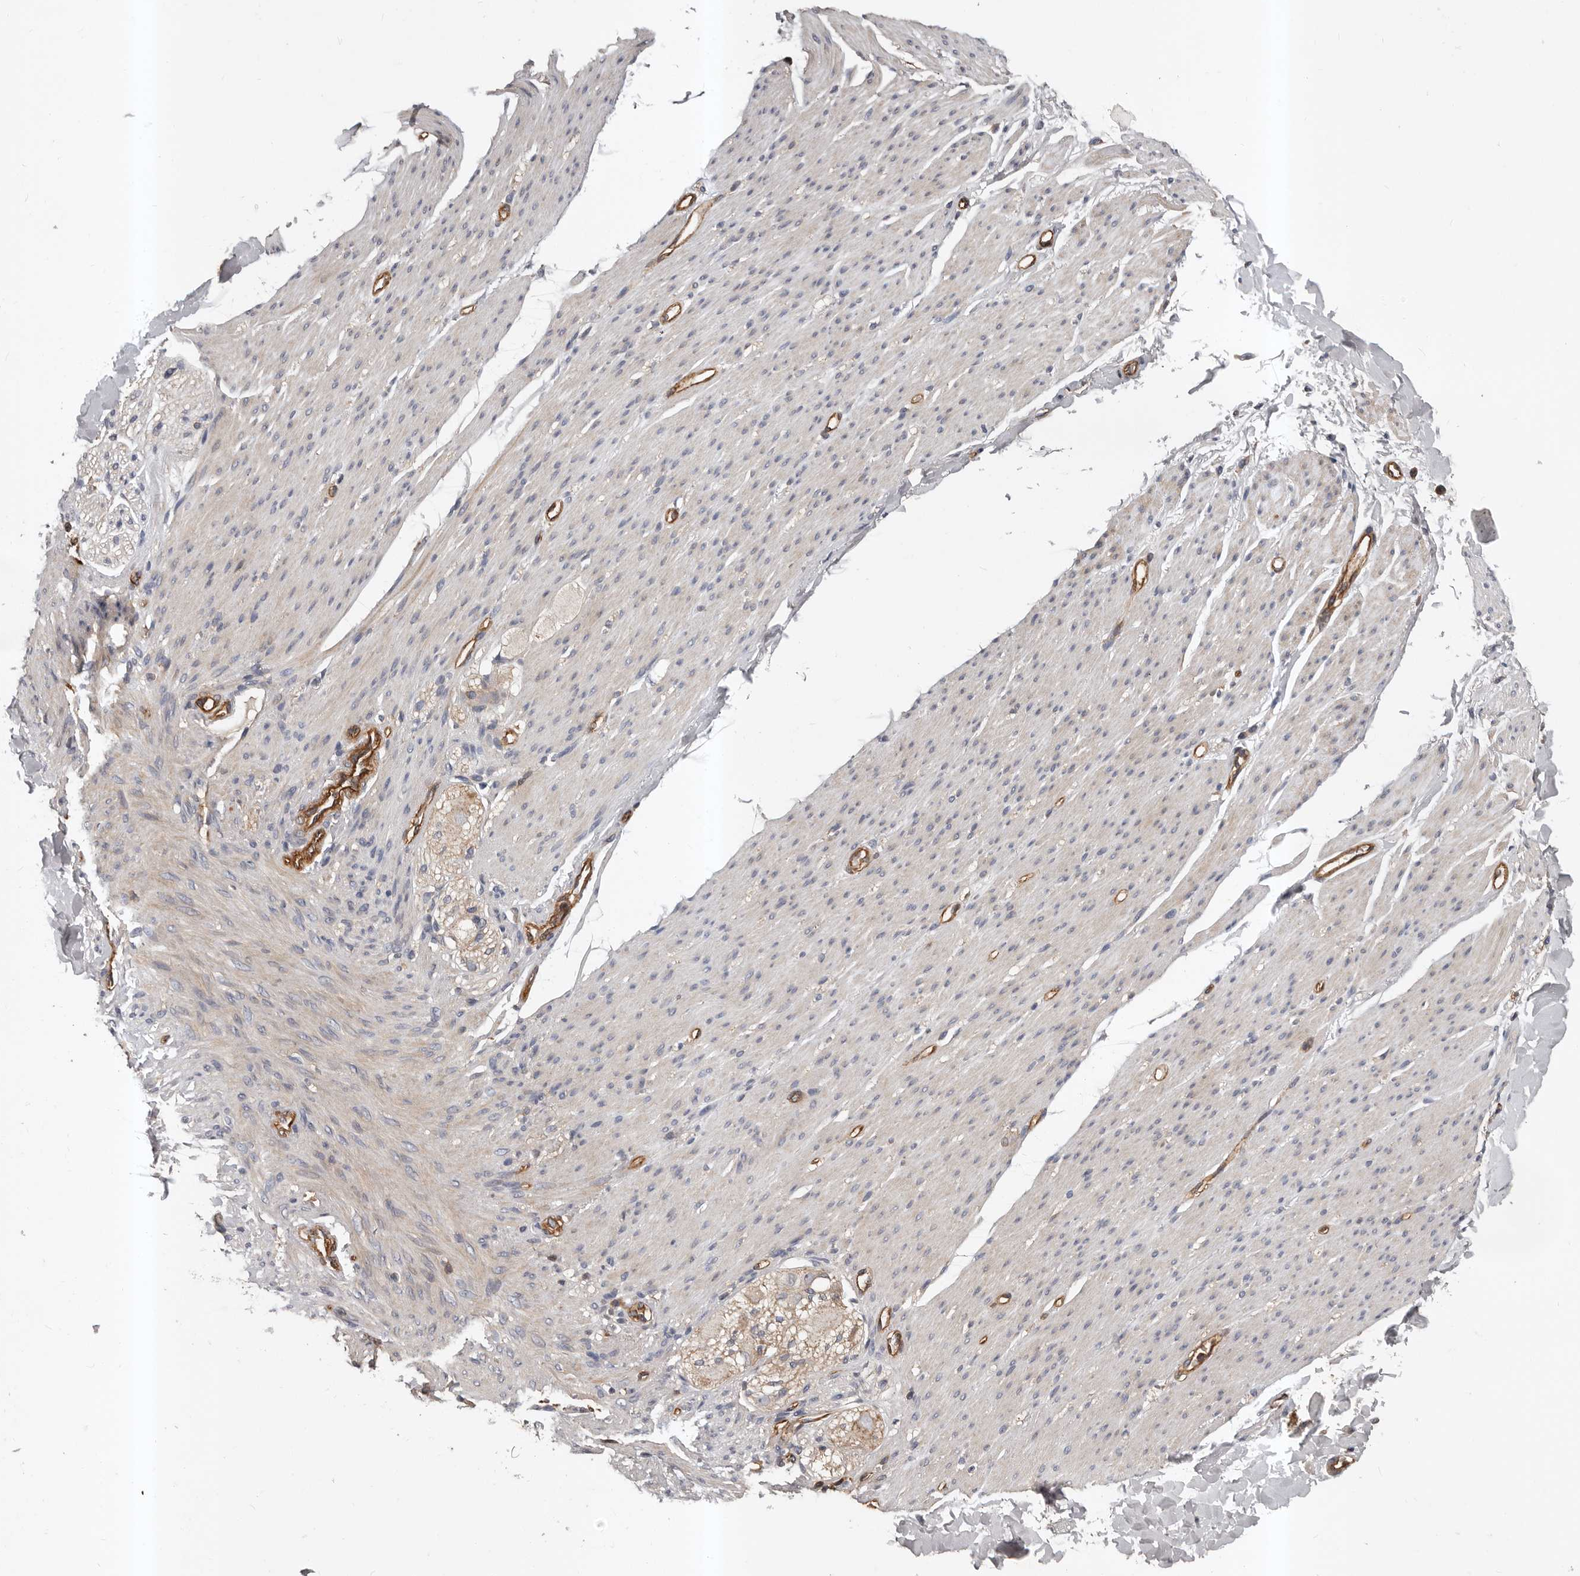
{"staining": {"intensity": "weak", "quantity": "25%-75%", "location": "cytoplasmic/membranous"}, "tissue": "smooth muscle", "cell_type": "Smooth muscle cells", "image_type": "normal", "snomed": [{"axis": "morphology", "description": "Normal tissue, NOS"}, {"axis": "topography", "description": "Colon"}, {"axis": "topography", "description": "Peripheral nerve tissue"}], "caption": "Immunohistochemical staining of unremarkable smooth muscle shows weak cytoplasmic/membranous protein staining in about 25%-75% of smooth muscle cells.", "gene": "PNRC2", "patient": {"sex": "female", "age": 61}}